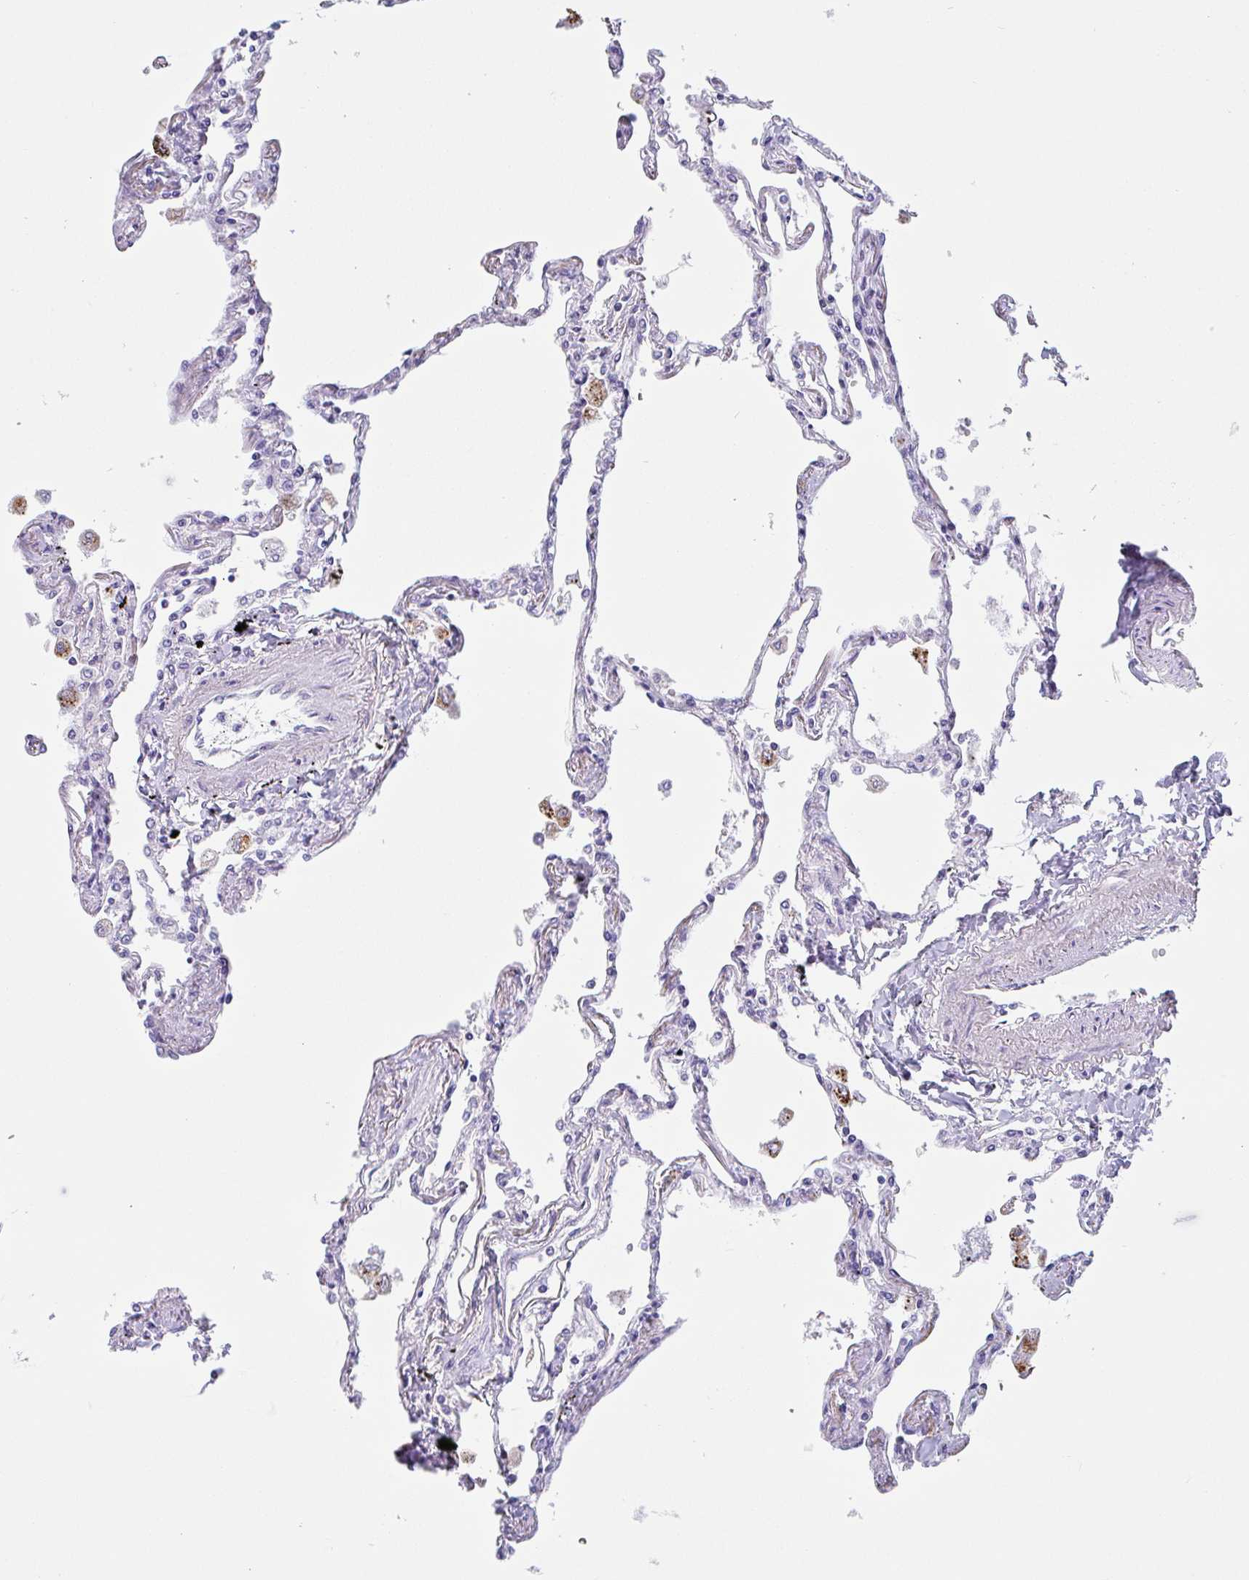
{"staining": {"intensity": "negative", "quantity": "none", "location": "none"}, "tissue": "lung", "cell_type": "Alveolar cells", "image_type": "normal", "snomed": [{"axis": "morphology", "description": "Normal tissue, NOS"}, {"axis": "topography", "description": "Lung"}], "caption": "The immunohistochemistry histopathology image has no significant expression in alveolar cells of lung. The staining is performed using DAB (3,3'-diaminobenzidine) brown chromogen with nuclei counter-stained in using hematoxylin.", "gene": "LENG9", "patient": {"sex": "female", "age": 67}}